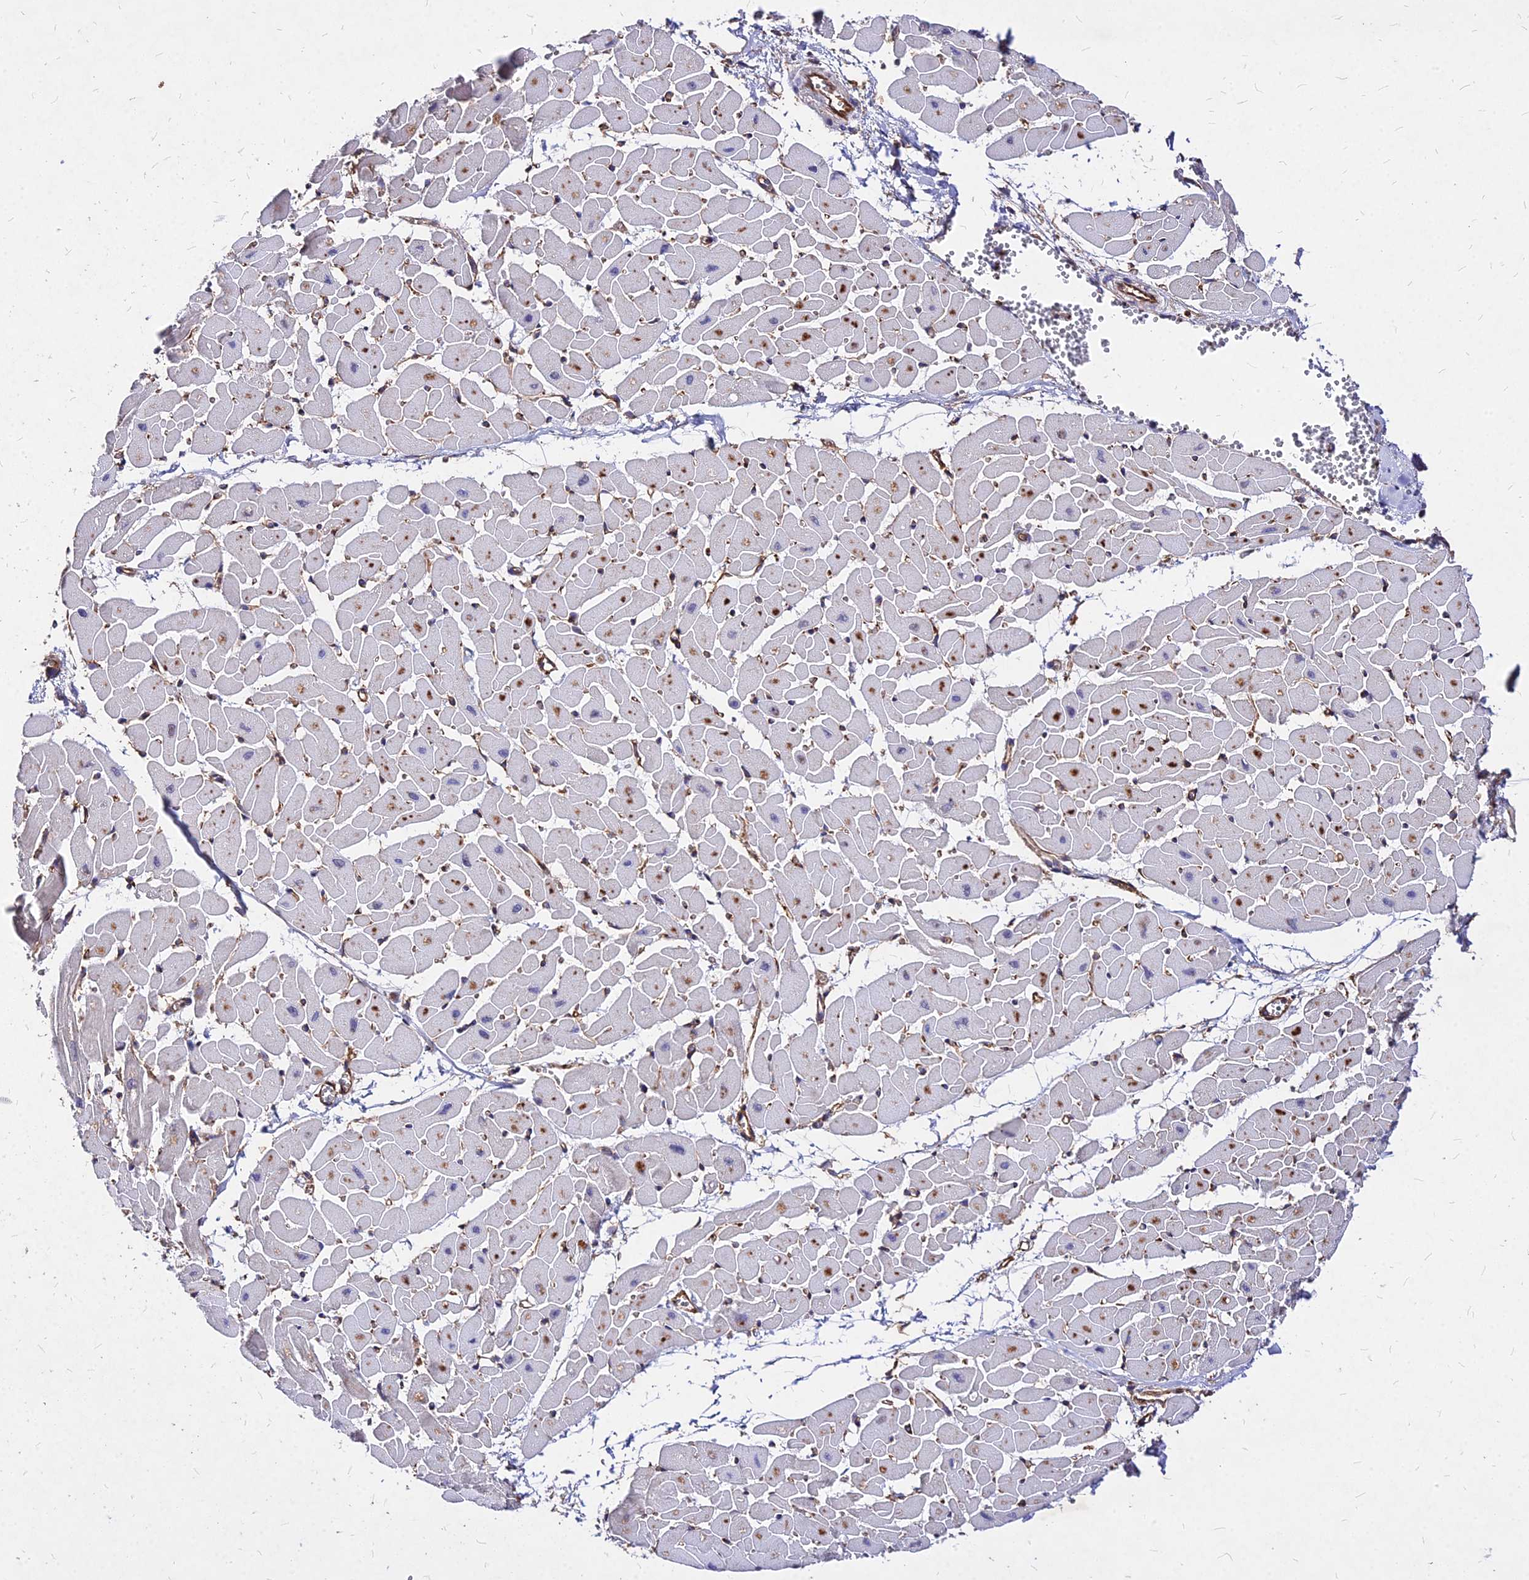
{"staining": {"intensity": "moderate", "quantity": "<25%", "location": "nuclear"}, "tissue": "heart muscle", "cell_type": "Cardiomyocytes", "image_type": "normal", "snomed": [{"axis": "morphology", "description": "Normal tissue, NOS"}, {"axis": "topography", "description": "Heart"}], "caption": "Immunohistochemistry (IHC) histopathology image of unremarkable heart muscle stained for a protein (brown), which displays low levels of moderate nuclear expression in approximately <25% of cardiomyocytes.", "gene": "EFCC1", "patient": {"sex": "female", "age": 19}}